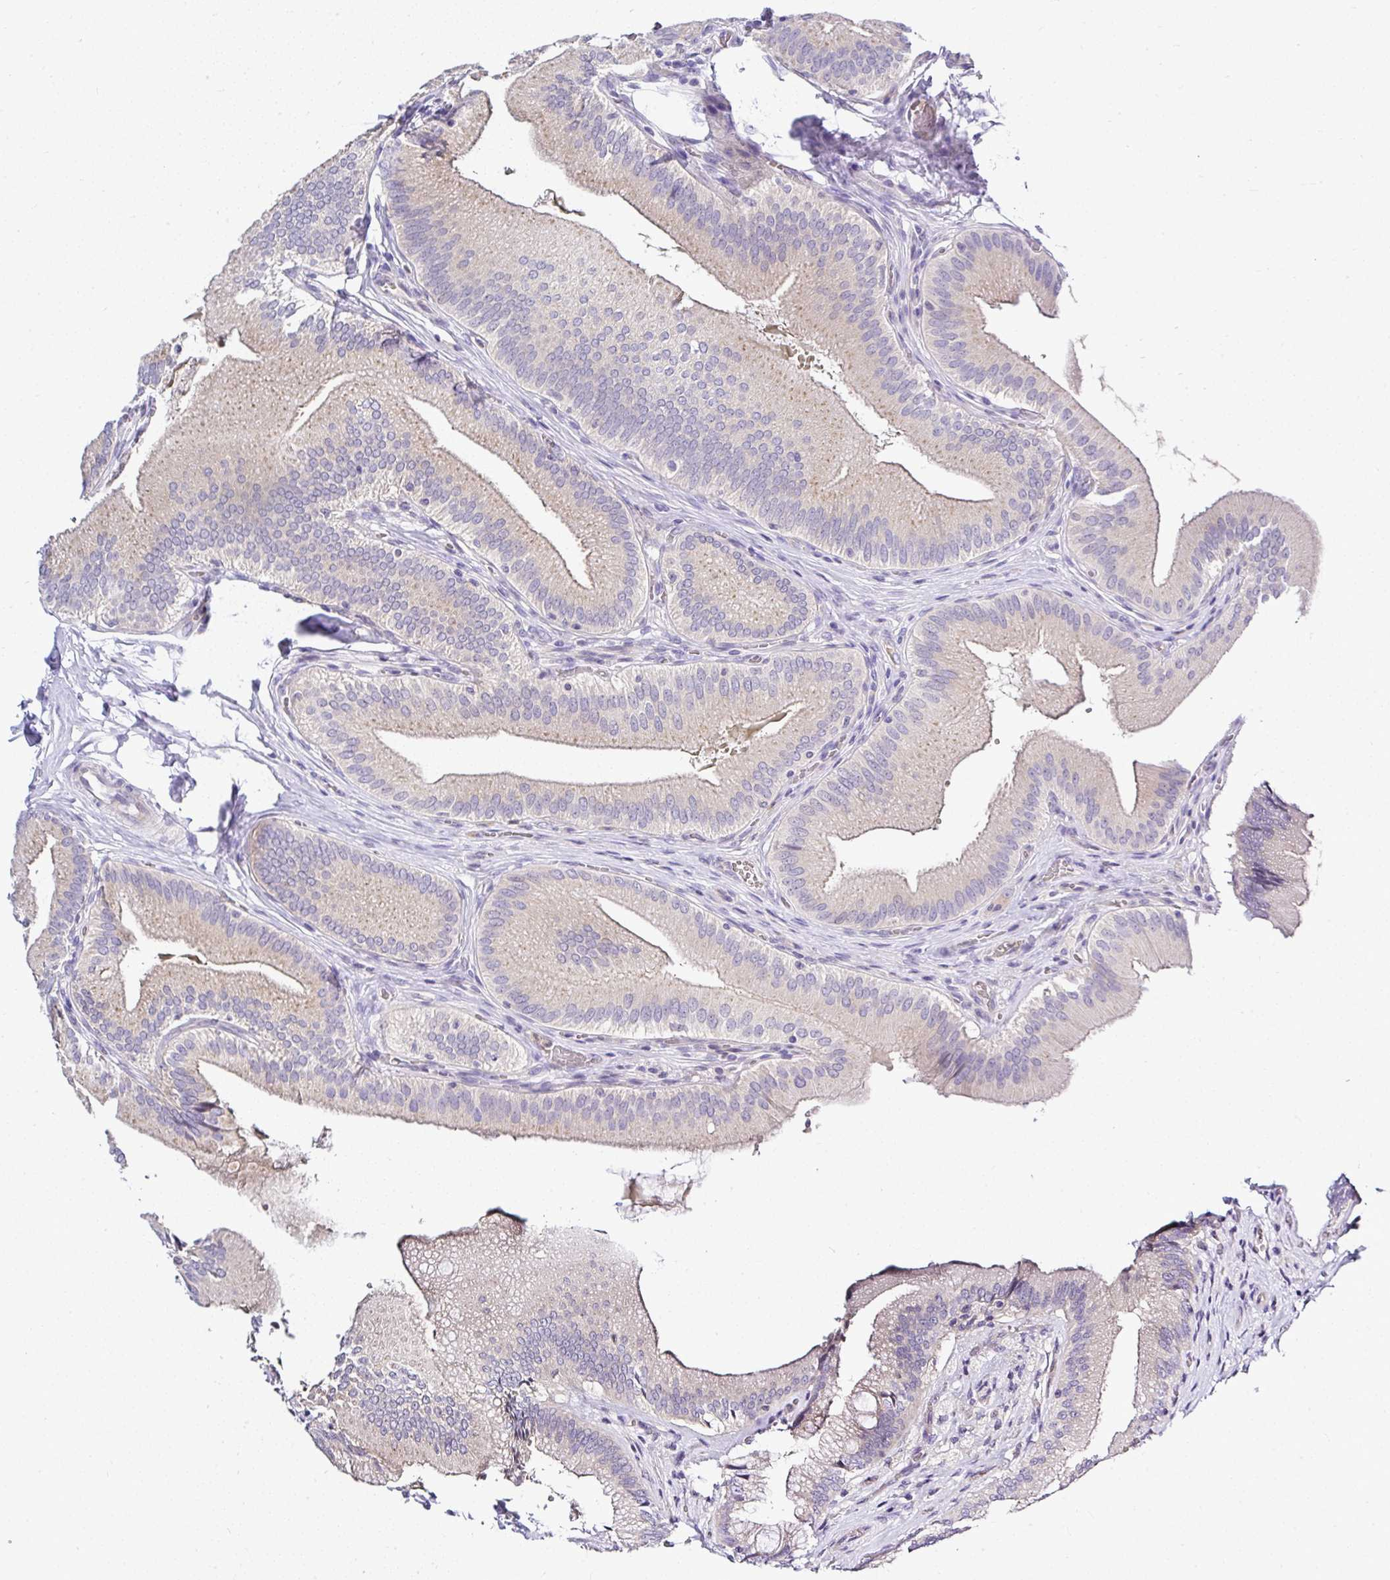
{"staining": {"intensity": "moderate", "quantity": "25%-75%", "location": "cytoplasmic/membranous"}, "tissue": "gallbladder", "cell_type": "Glandular cells", "image_type": "normal", "snomed": [{"axis": "morphology", "description": "Normal tissue, NOS"}, {"axis": "topography", "description": "Gallbladder"}], "caption": "Moderate cytoplasmic/membranous protein staining is present in approximately 25%-75% of glandular cells in gallbladder. The protein is stained brown, and the nuclei are stained in blue (DAB IHC with brightfield microscopy, high magnification).", "gene": "DEPDC5", "patient": {"sex": "male", "age": 17}}